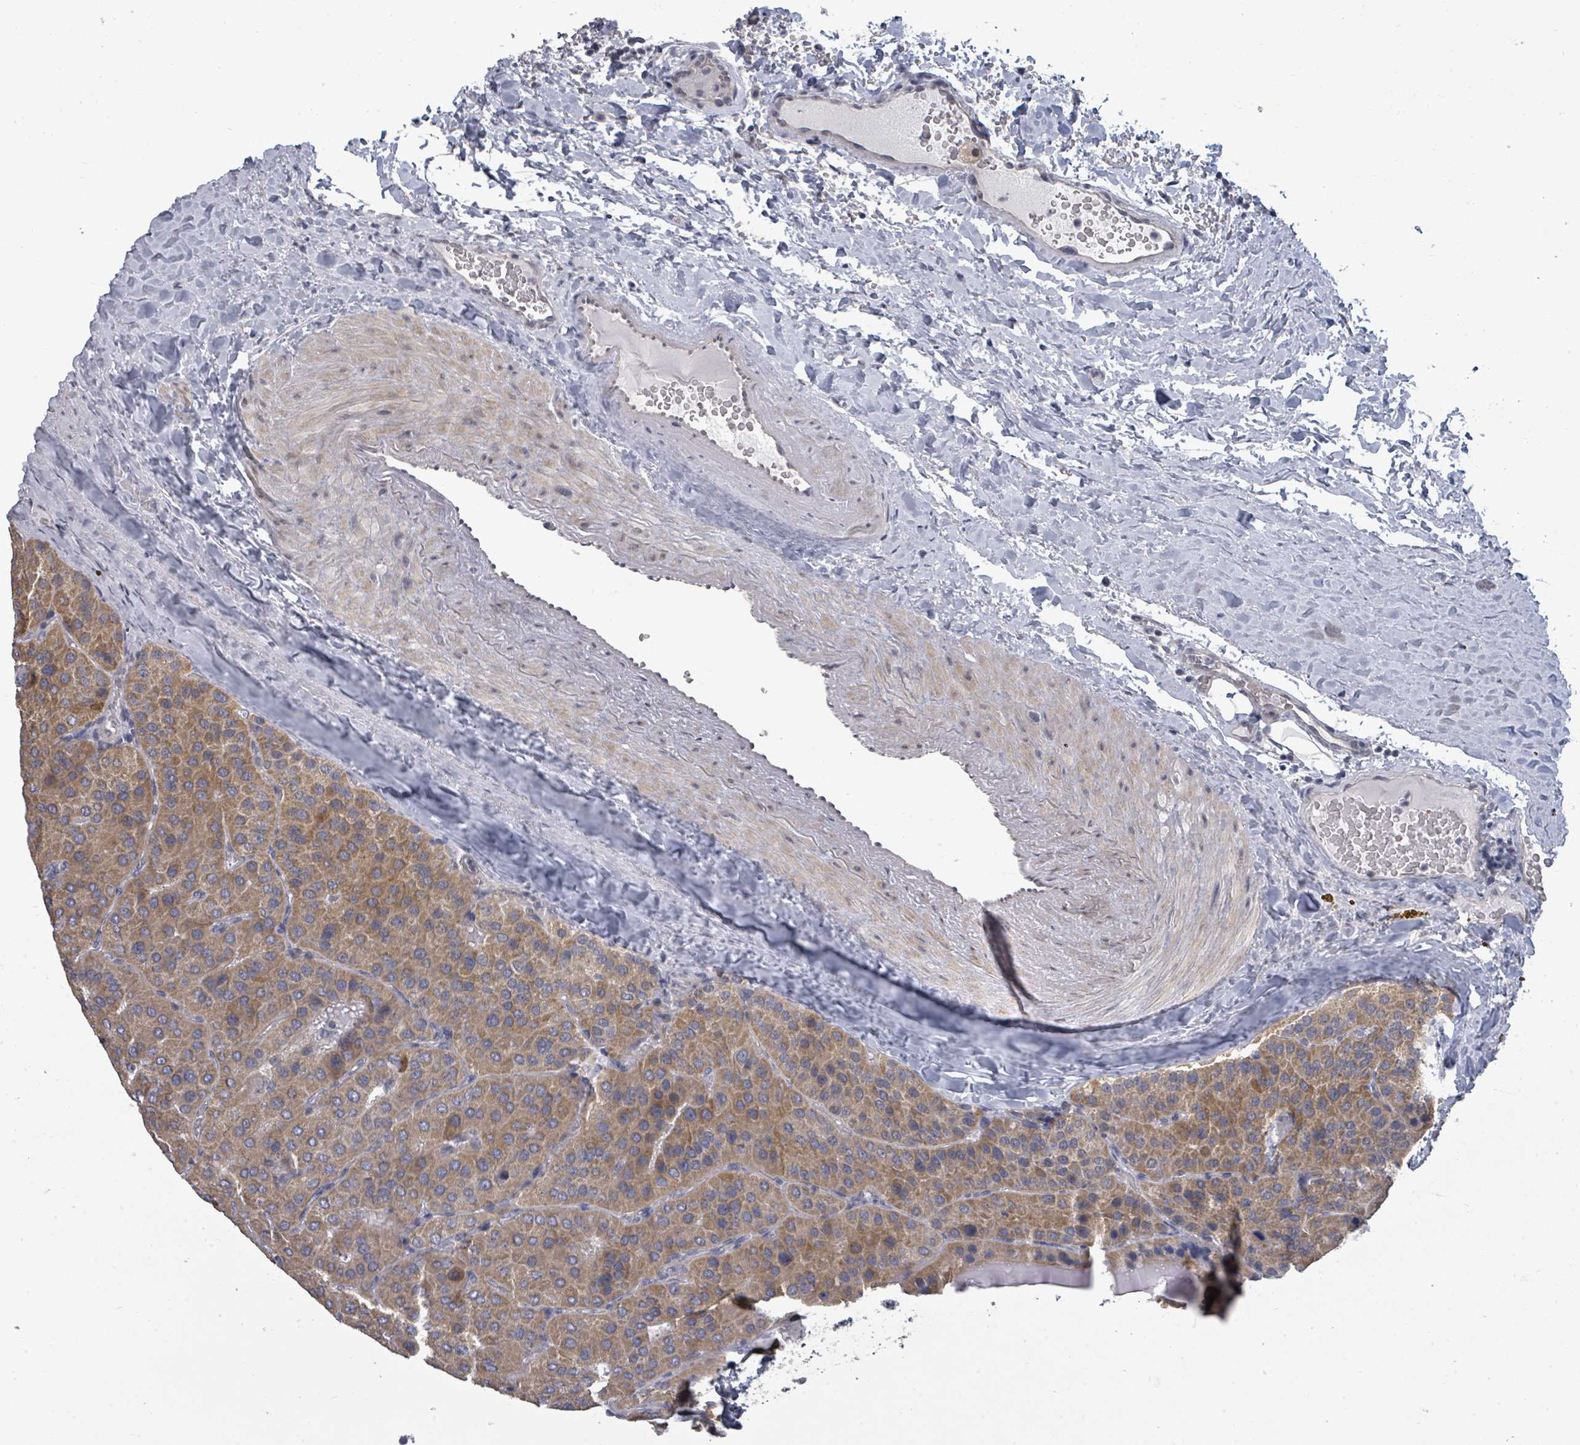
{"staining": {"intensity": "moderate", "quantity": ">75%", "location": "cytoplasmic/membranous"}, "tissue": "parathyroid gland", "cell_type": "Glandular cells", "image_type": "normal", "snomed": [{"axis": "morphology", "description": "Normal tissue, NOS"}, {"axis": "morphology", "description": "Adenoma, NOS"}, {"axis": "topography", "description": "Parathyroid gland"}], "caption": "A high-resolution micrograph shows IHC staining of benign parathyroid gland, which shows moderate cytoplasmic/membranous staining in approximately >75% of glandular cells.", "gene": "ASB12", "patient": {"sex": "female", "age": 86}}